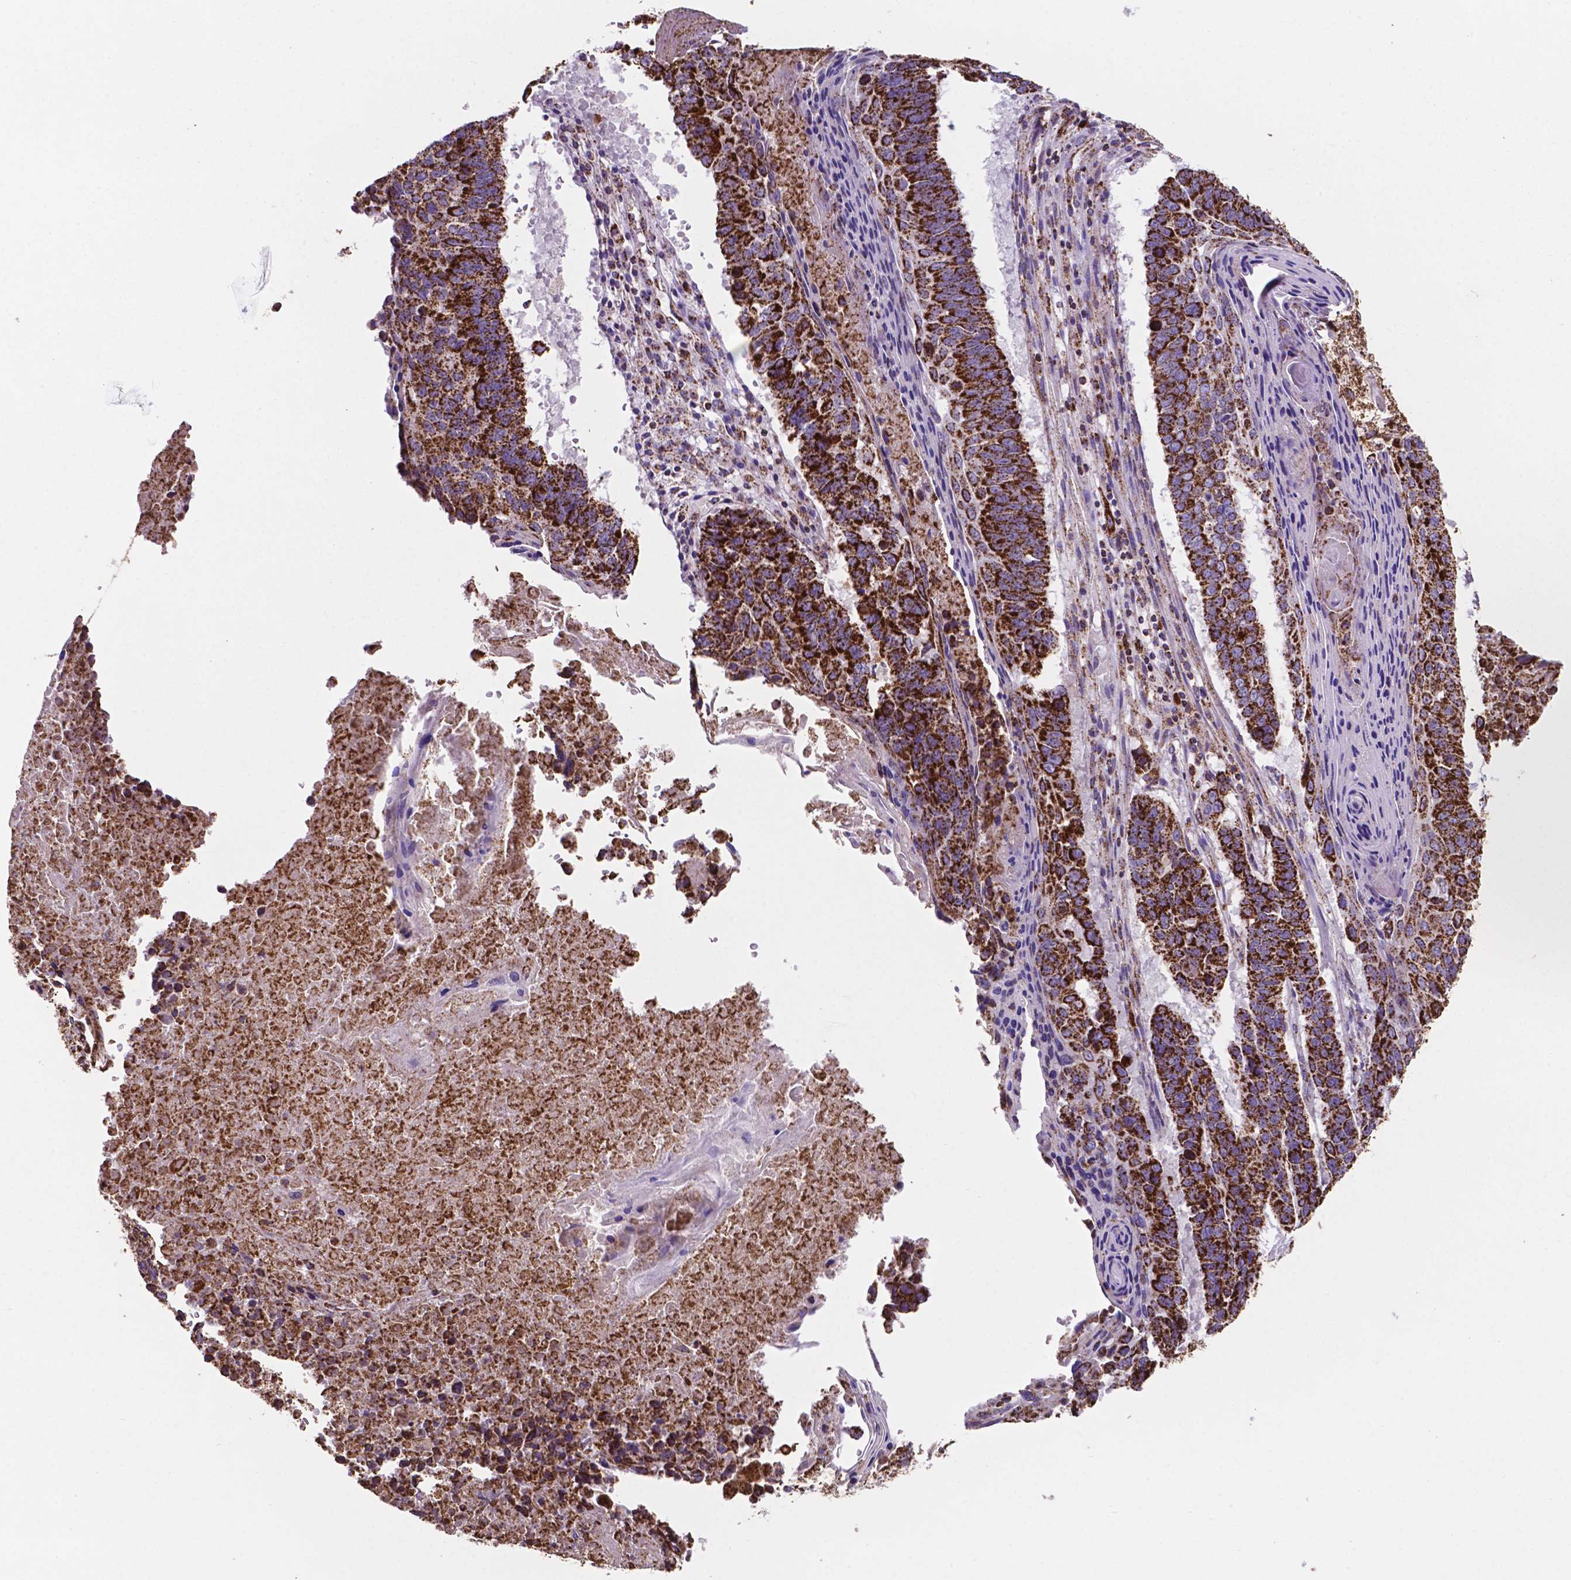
{"staining": {"intensity": "strong", "quantity": ">75%", "location": "cytoplasmic/membranous"}, "tissue": "lung cancer", "cell_type": "Tumor cells", "image_type": "cancer", "snomed": [{"axis": "morphology", "description": "Squamous cell carcinoma, NOS"}, {"axis": "topography", "description": "Lung"}], "caption": "Tumor cells exhibit high levels of strong cytoplasmic/membranous positivity in approximately >75% of cells in squamous cell carcinoma (lung).", "gene": "HSPD1", "patient": {"sex": "male", "age": 73}}